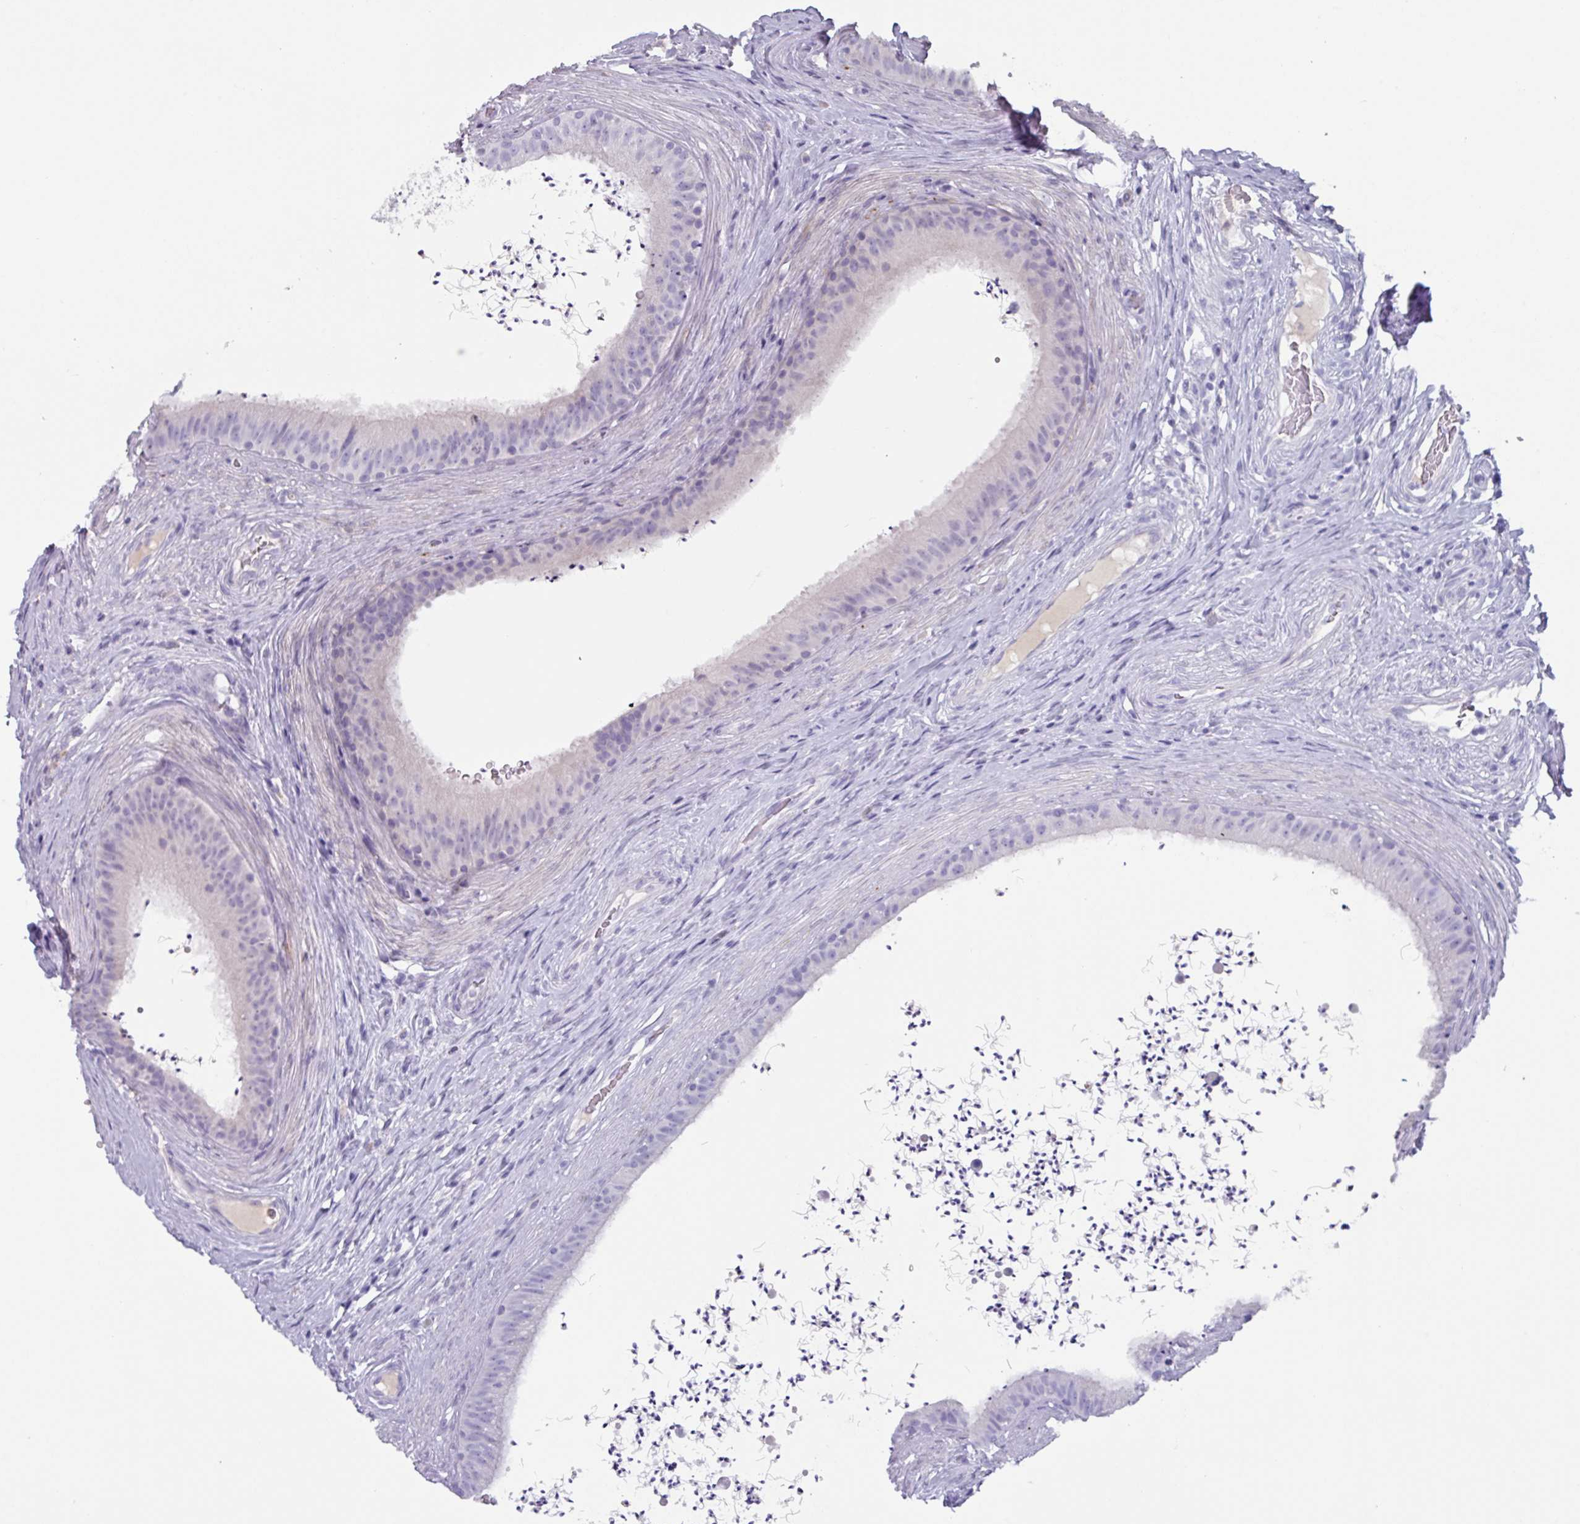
{"staining": {"intensity": "negative", "quantity": "none", "location": "none"}, "tissue": "epididymis", "cell_type": "Glandular cells", "image_type": "normal", "snomed": [{"axis": "morphology", "description": "Normal tissue, NOS"}, {"axis": "topography", "description": "Testis"}, {"axis": "topography", "description": "Epididymis"}], "caption": "Immunohistochemistry histopathology image of normal epididymis: epididymis stained with DAB (3,3'-diaminobenzidine) shows no significant protein positivity in glandular cells. (DAB immunohistochemistry (IHC) visualized using brightfield microscopy, high magnification).", "gene": "OR2T10", "patient": {"sex": "male", "age": 41}}